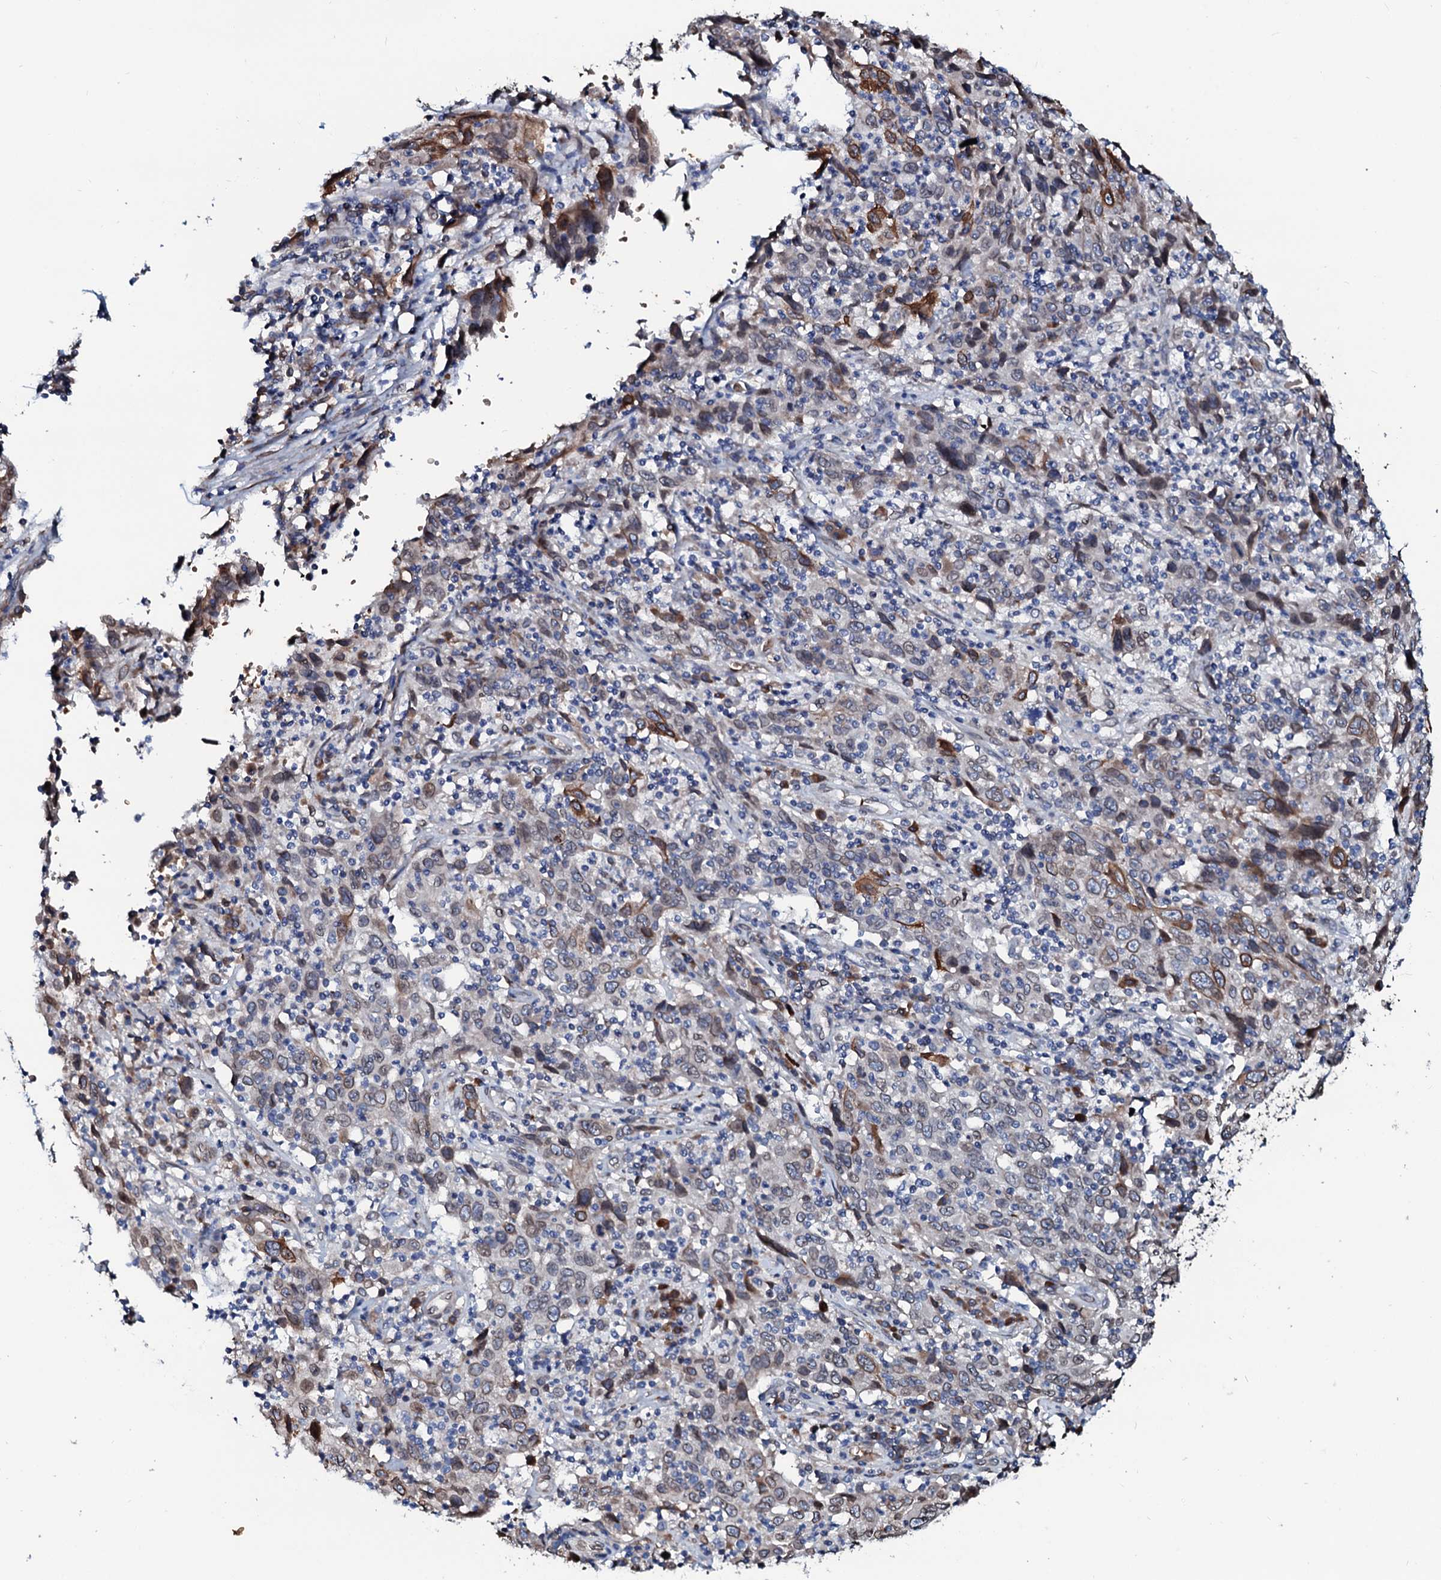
{"staining": {"intensity": "moderate", "quantity": "<25%", "location": "cytoplasmic/membranous,nuclear"}, "tissue": "cervical cancer", "cell_type": "Tumor cells", "image_type": "cancer", "snomed": [{"axis": "morphology", "description": "Squamous cell carcinoma, NOS"}, {"axis": "topography", "description": "Cervix"}], "caption": "A brown stain labels moderate cytoplasmic/membranous and nuclear staining of a protein in cervical cancer tumor cells.", "gene": "NRP2", "patient": {"sex": "female", "age": 46}}